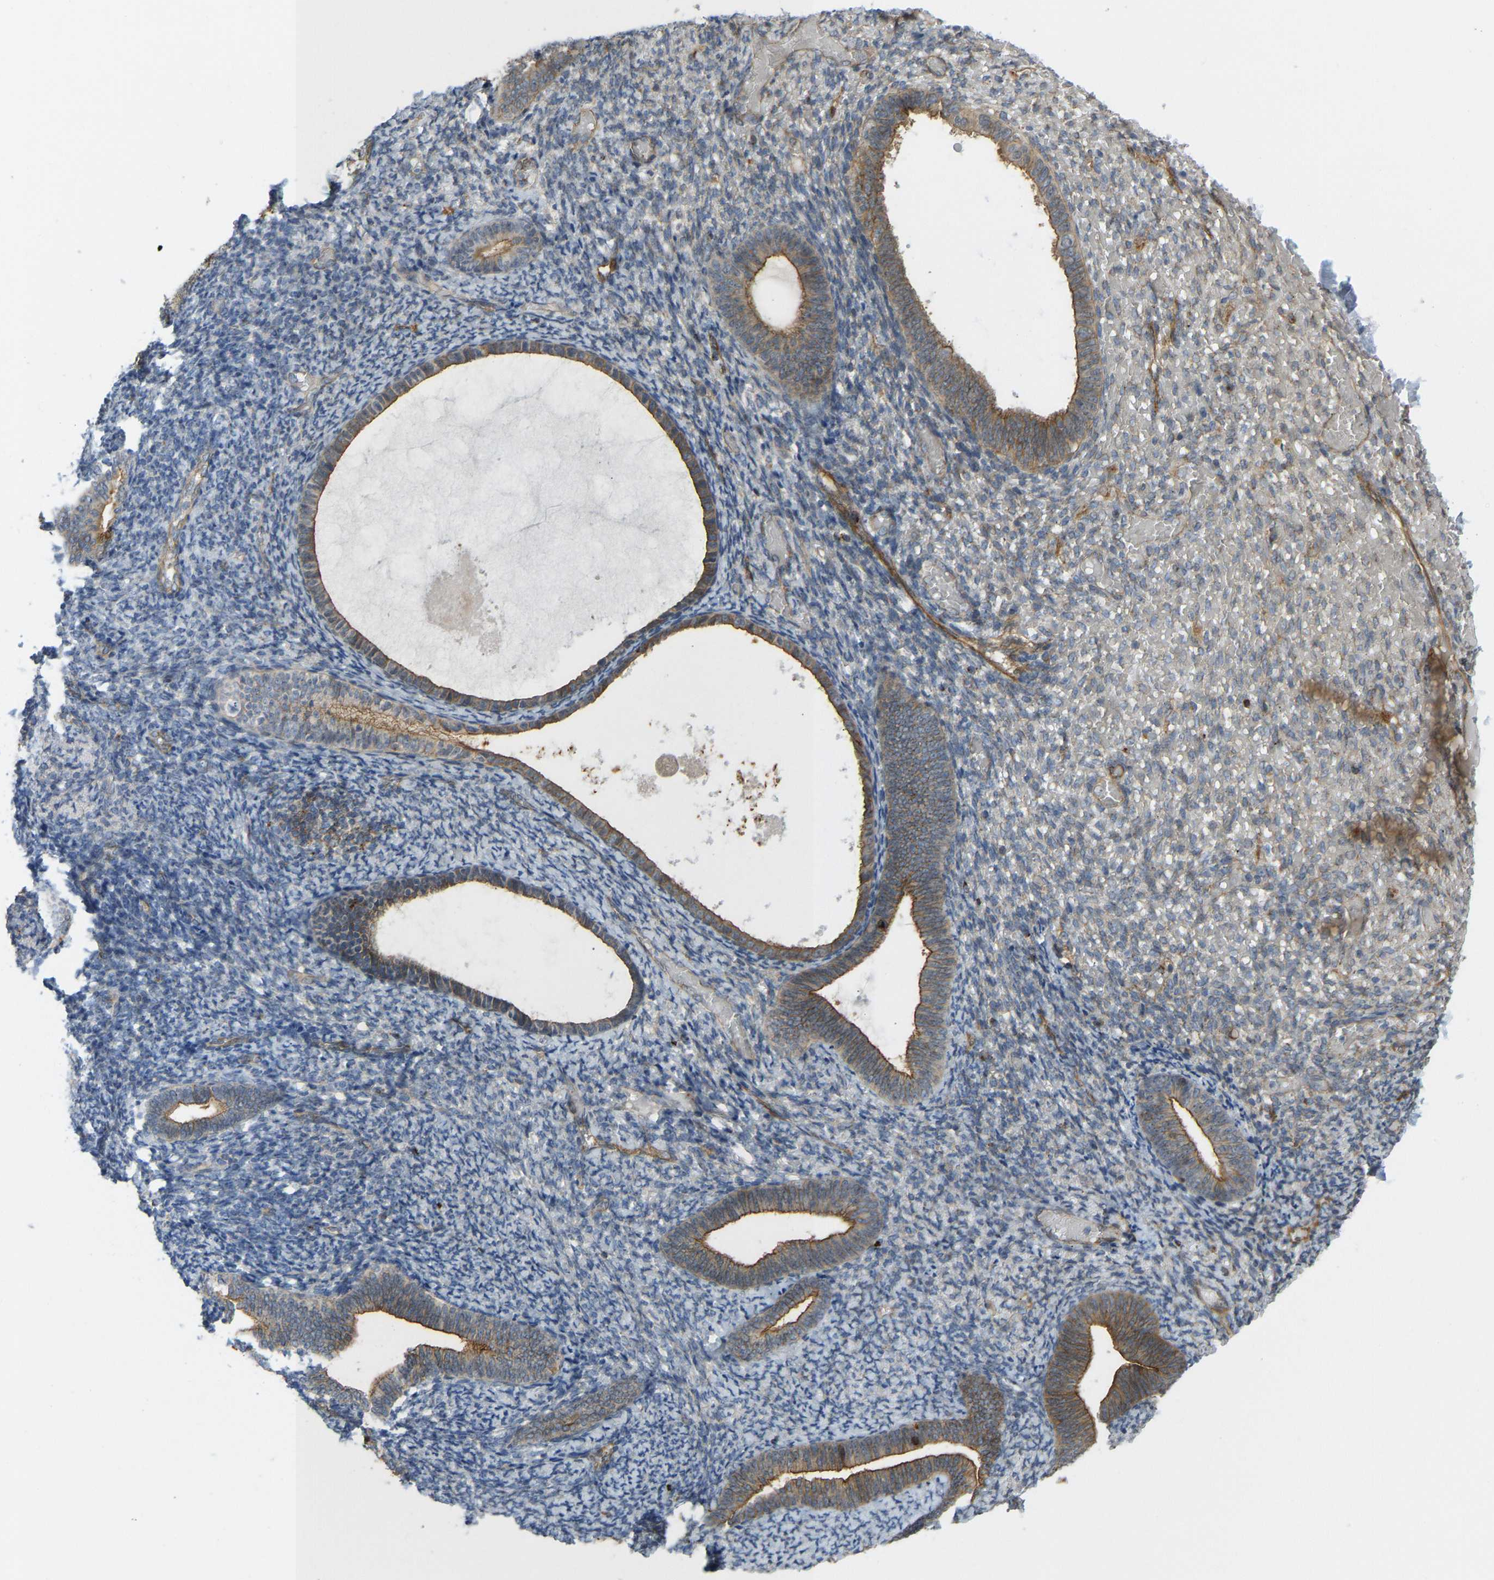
{"staining": {"intensity": "negative", "quantity": "none", "location": "none"}, "tissue": "endometrium", "cell_type": "Cells in endometrial stroma", "image_type": "normal", "snomed": [{"axis": "morphology", "description": "Normal tissue, NOS"}, {"axis": "topography", "description": "Endometrium"}], "caption": "This is a histopathology image of immunohistochemistry (IHC) staining of unremarkable endometrium, which shows no staining in cells in endometrial stroma.", "gene": "KIAA1671", "patient": {"sex": "female", "age": 66}}